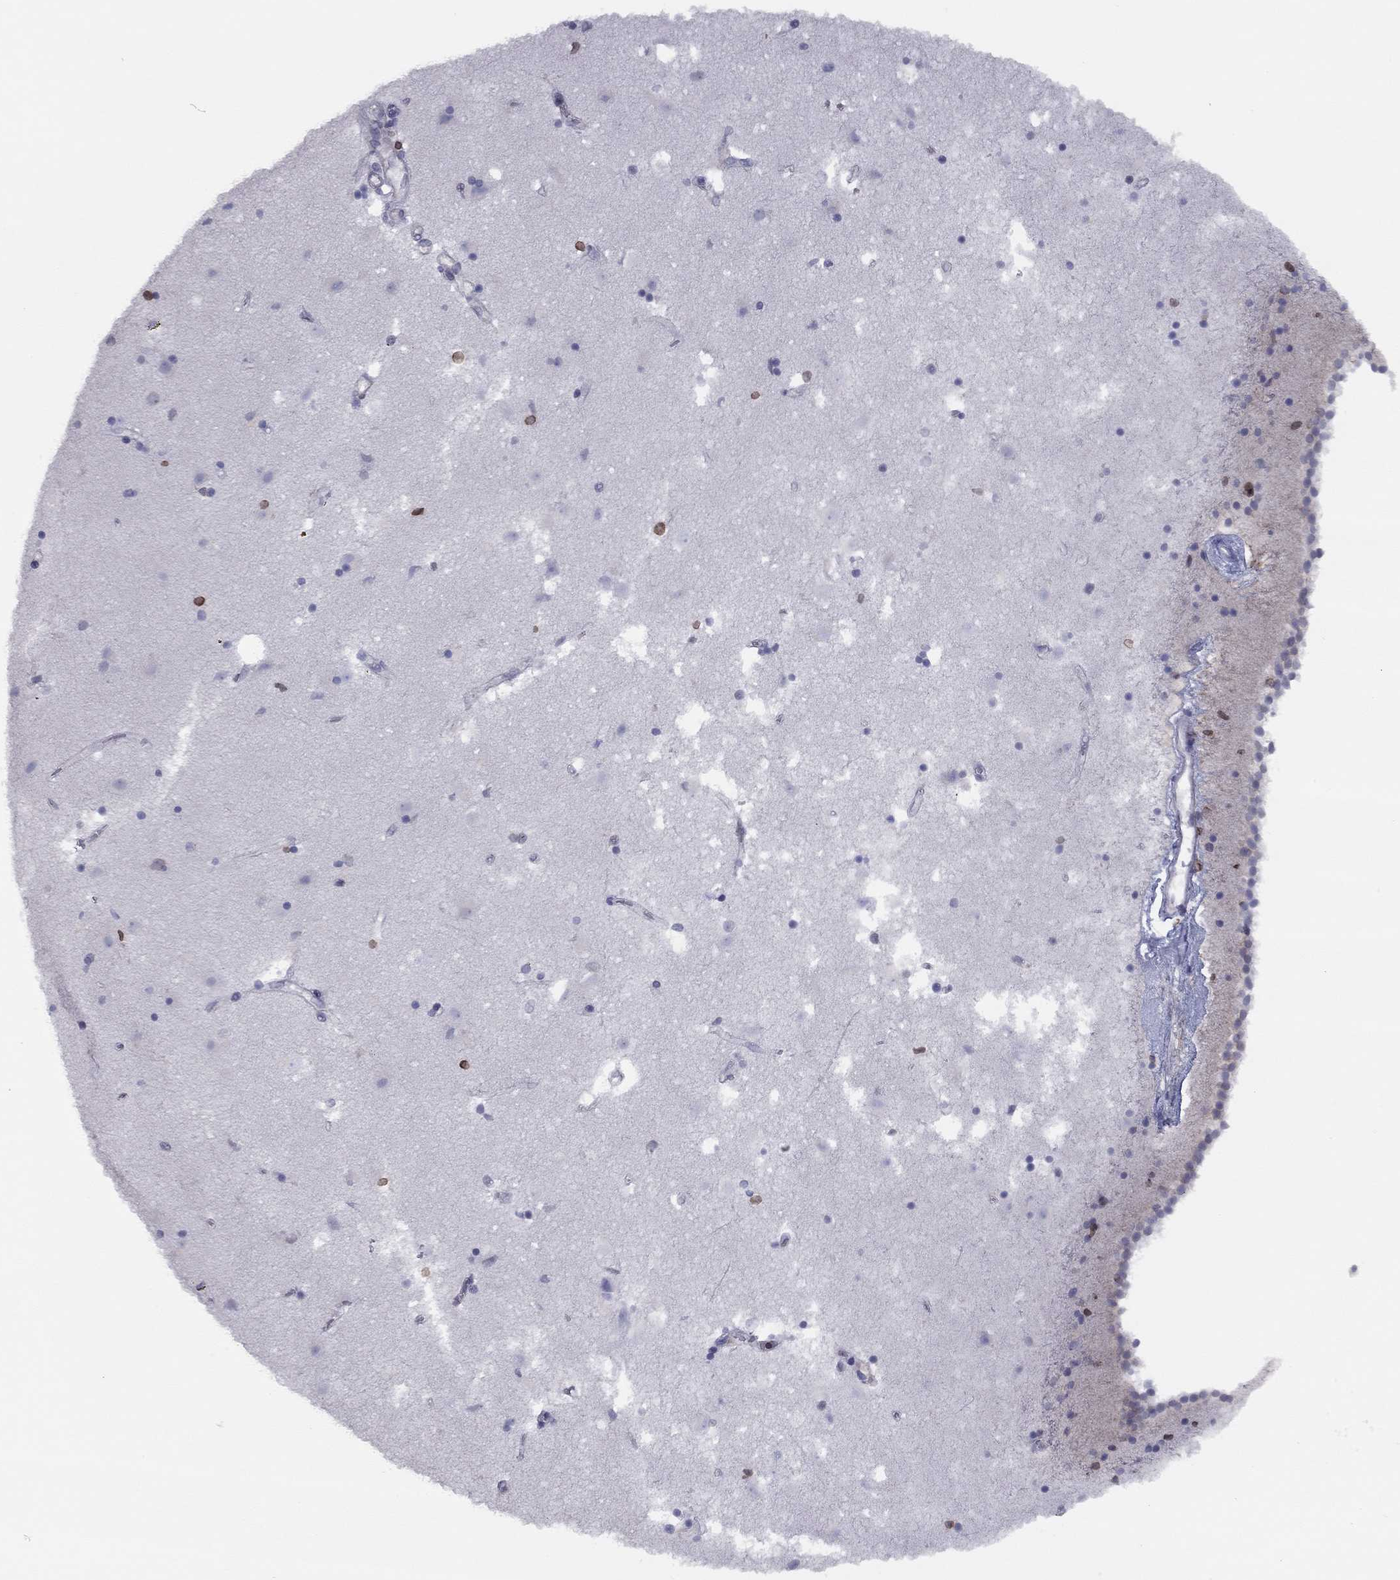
{"staining": {"intensity": "negative", "quantity": "none", "location": "none"}, "tissue": "caudate", "cell_type": "Glial cells", "image_type": "normal", "snomed": [{"axis": "morphology", "description": "Normal tissue, NOS"}, {"axis": "topography", "description": "Lateral ventricle wall"}], "caption": "Histopathology image shows no protein positivity in glial cells of benign caudate.", "gene": "ESPL1", "patient": {"sex": "female", "age": 71}}